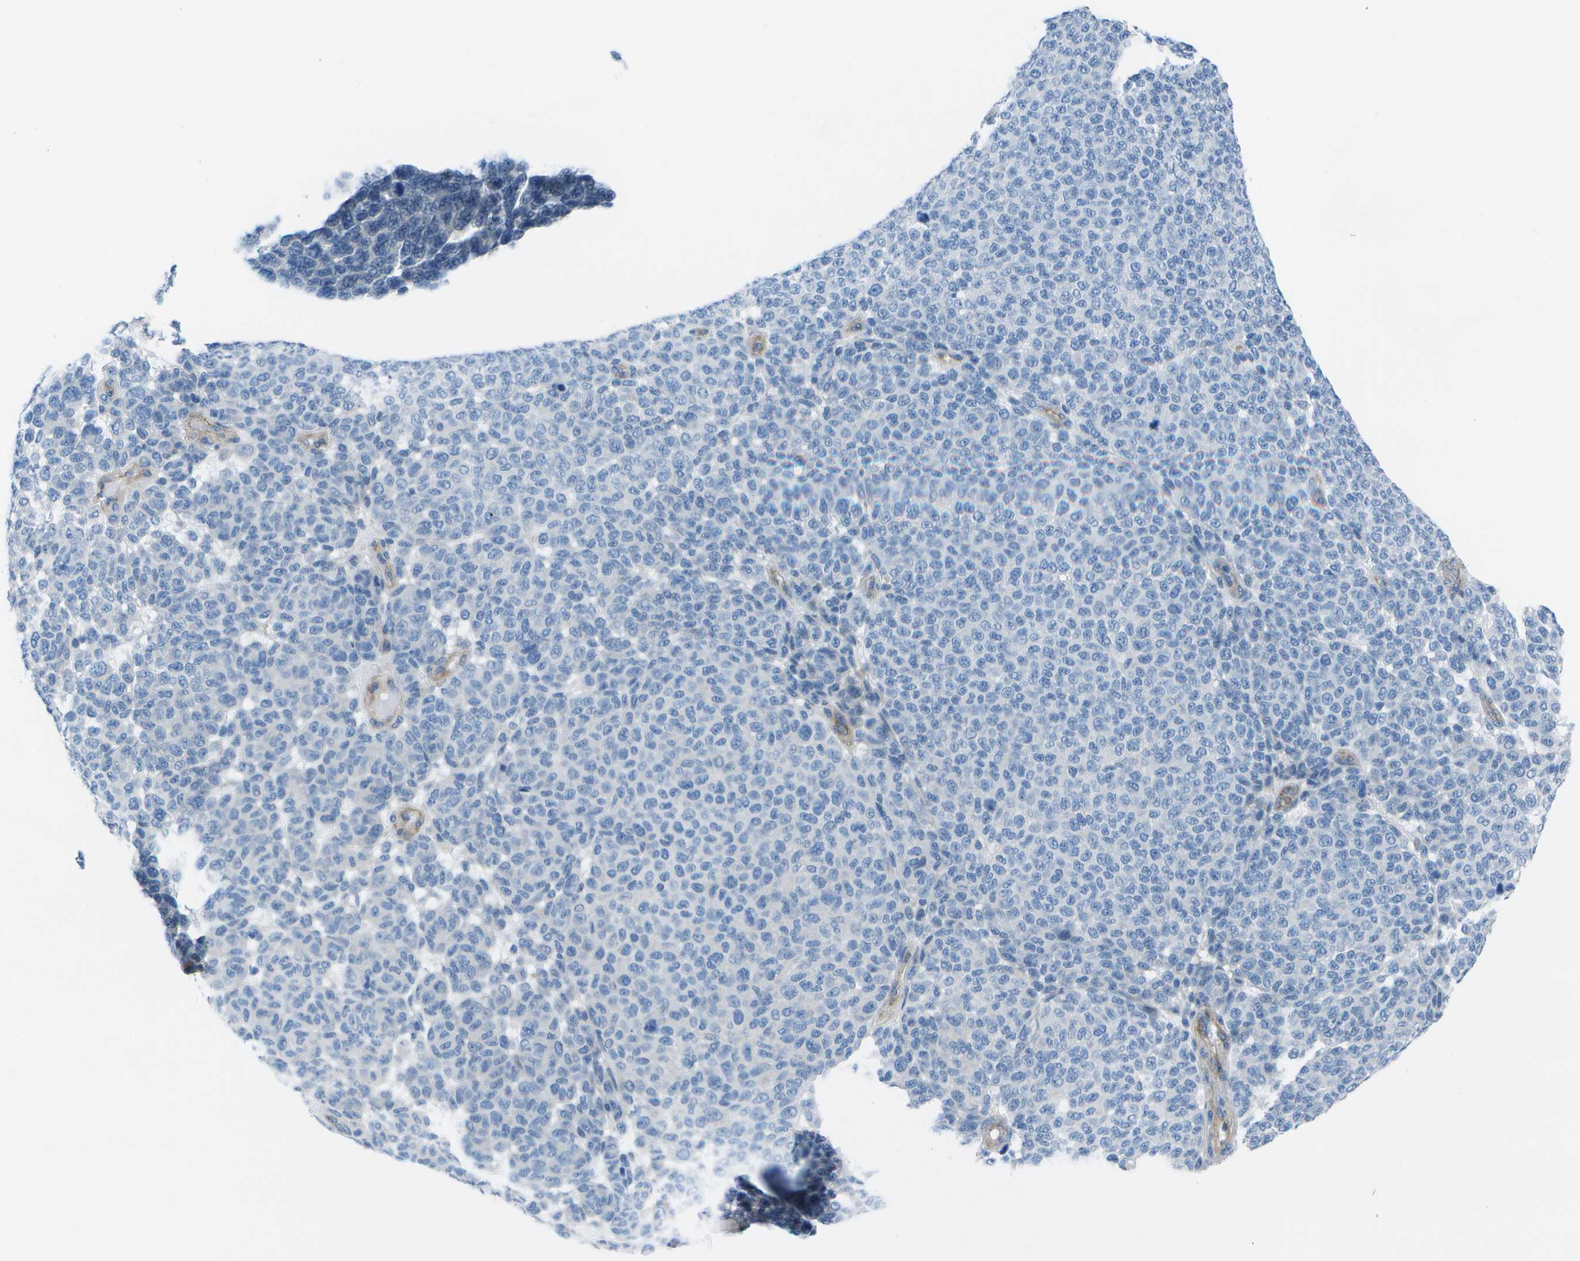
{"staining": {"intensity": "negative", "quantity": "none", "location": "none"}, "tissue": "melanoma", "cell_type": "Tumor cells", "image_type": "cancer", "snomed": [{"axis": "morphology", "description": "Malignant melanoma, NOS"}, {"axis": "topography", "description": "Skin"}], "caption": "Tumor cells show no significant positivity in melanoma.", "gene": "SORBS3", "patient": {"sex": "male", "age": 59}}